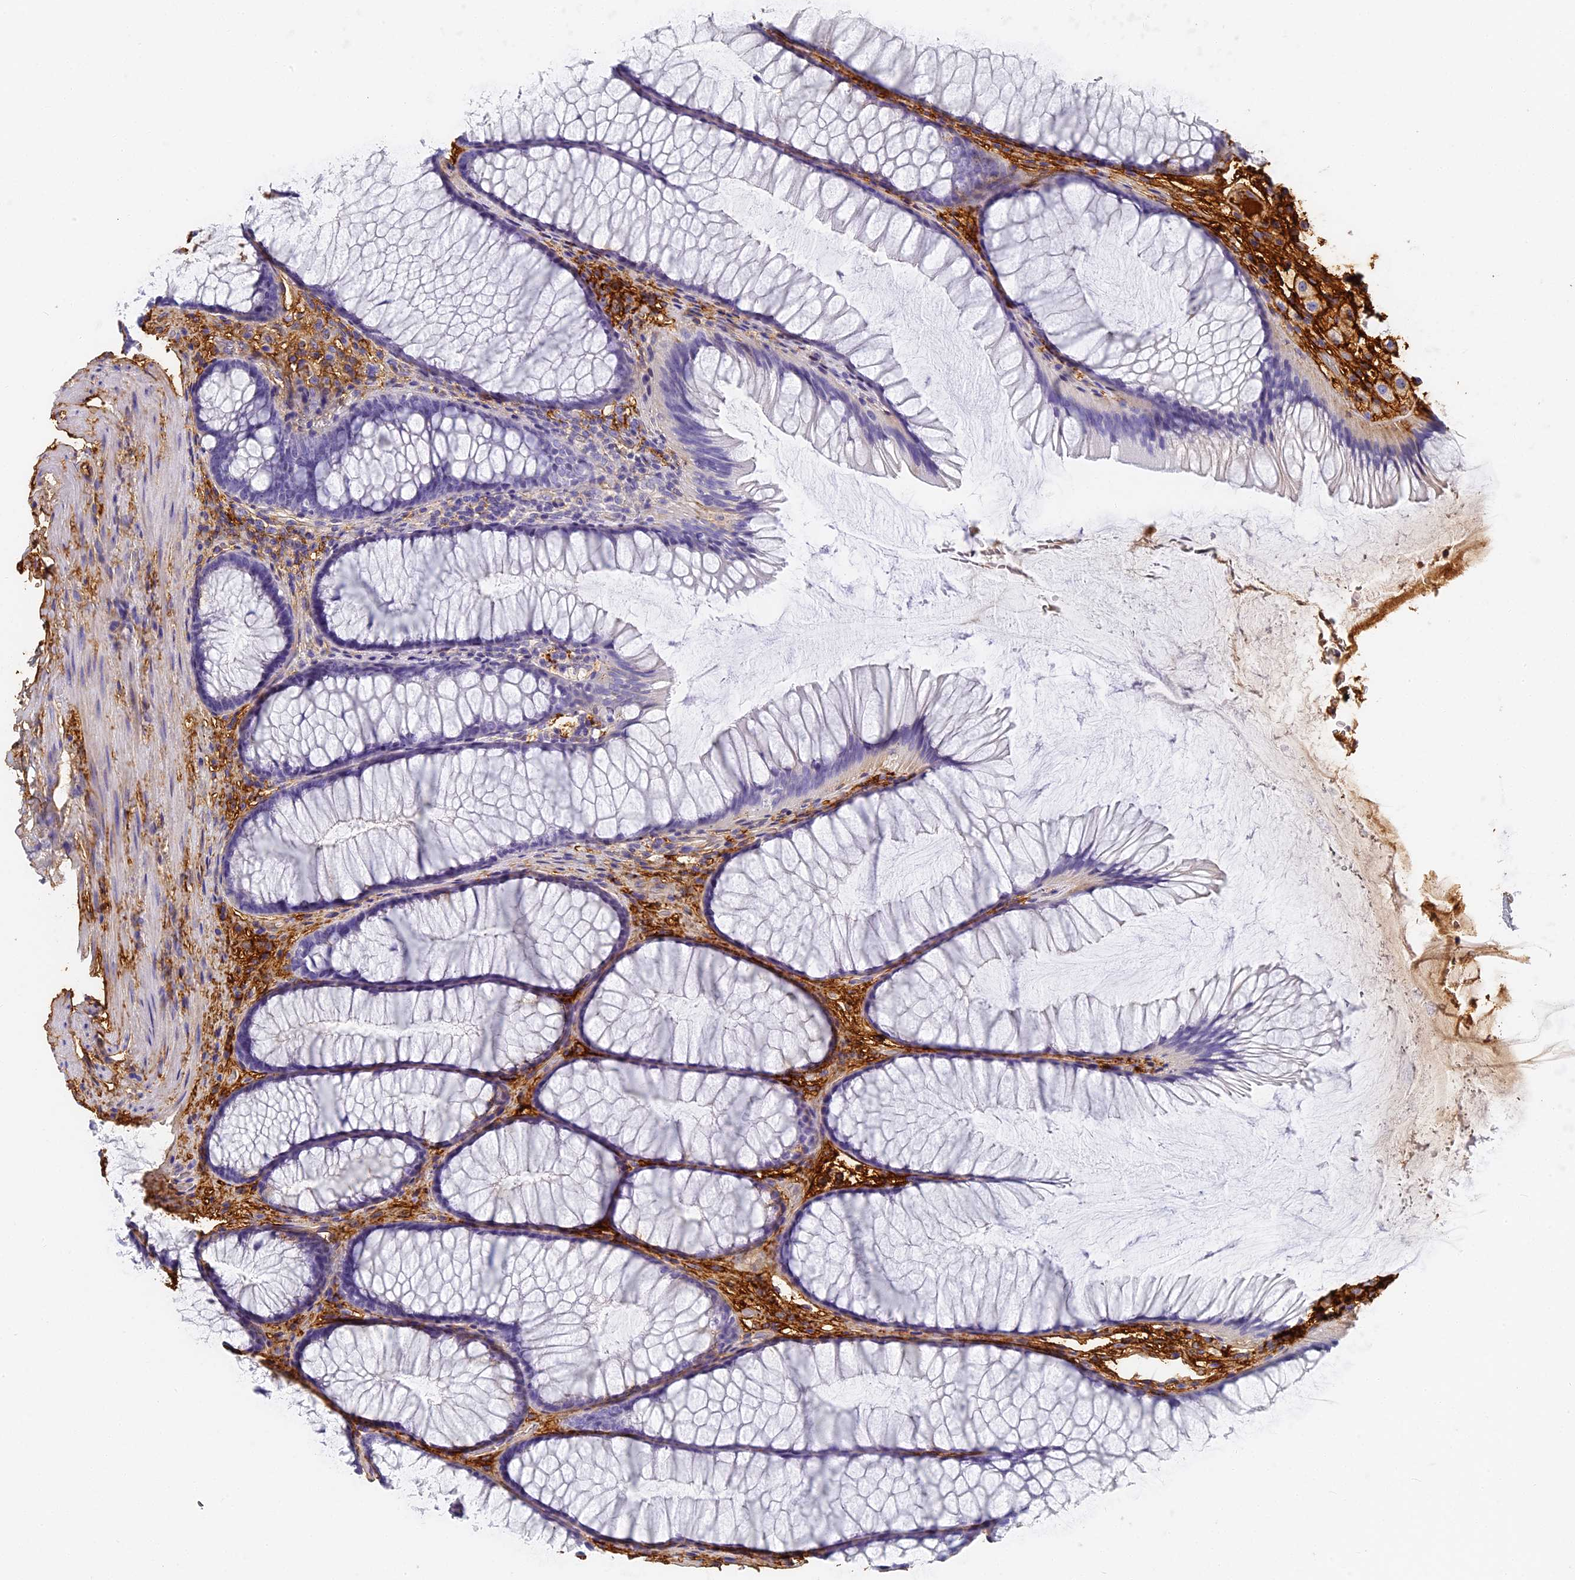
{"staining": {"intensity": "strong", "quantity": ">75%", "location": "cytoplasmic/membranous"}, "tissue": "colon", "cell_type": "Endothelial cells", "image_type": "normal", "snomed": [{"axis": "morphology", "description": "Normal tissue, NOS"}, {"axis": "topography", "description": "Colon"}], "caption": "Strong cytoplasmic/membranous positivity for a protein is seen in approximately >75% of endothelial cells of normal colon using immunohistochemistry.", "gene": "ITIH1", "patient": {"sex": "female", "age": 82}}